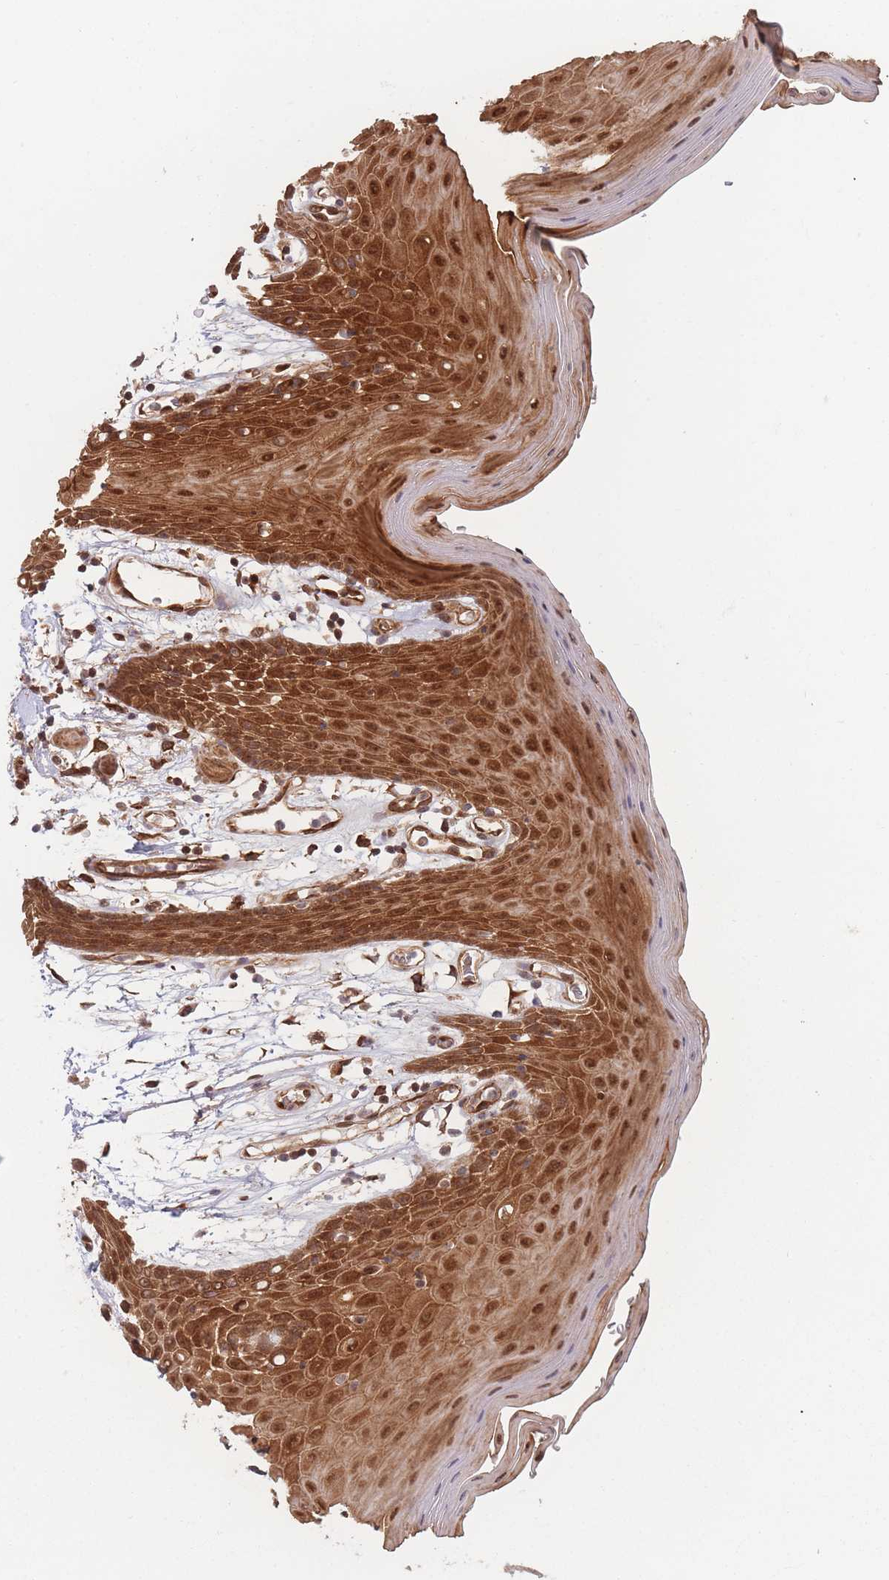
{"staining": {"intensity": "strong", "quantity": ">75%", "location": "cytoplasmic/membranous,nuclear"}, "tissue": "oral mucosa", "cell_type": "Squamous epithelial cells", "image_type": "normal", "snomed": [{"axis": "morphology", "description": "Normal tissue, NOS"}, {"axis": "topography", "description": "Oral tissue"}, {"axis": "topography", "description": "Tounge, NOS"}], "caption": "Oral mucosa stained with DAB (3,3'-diaminobenzidine) IHC exhibits high levels of strong cytoplasmic/membranous,nuclear staining in about >75% of squamous epithelial cells.", "gene": "PODXL2", "patient": {"sex": "female", "age": 59}}